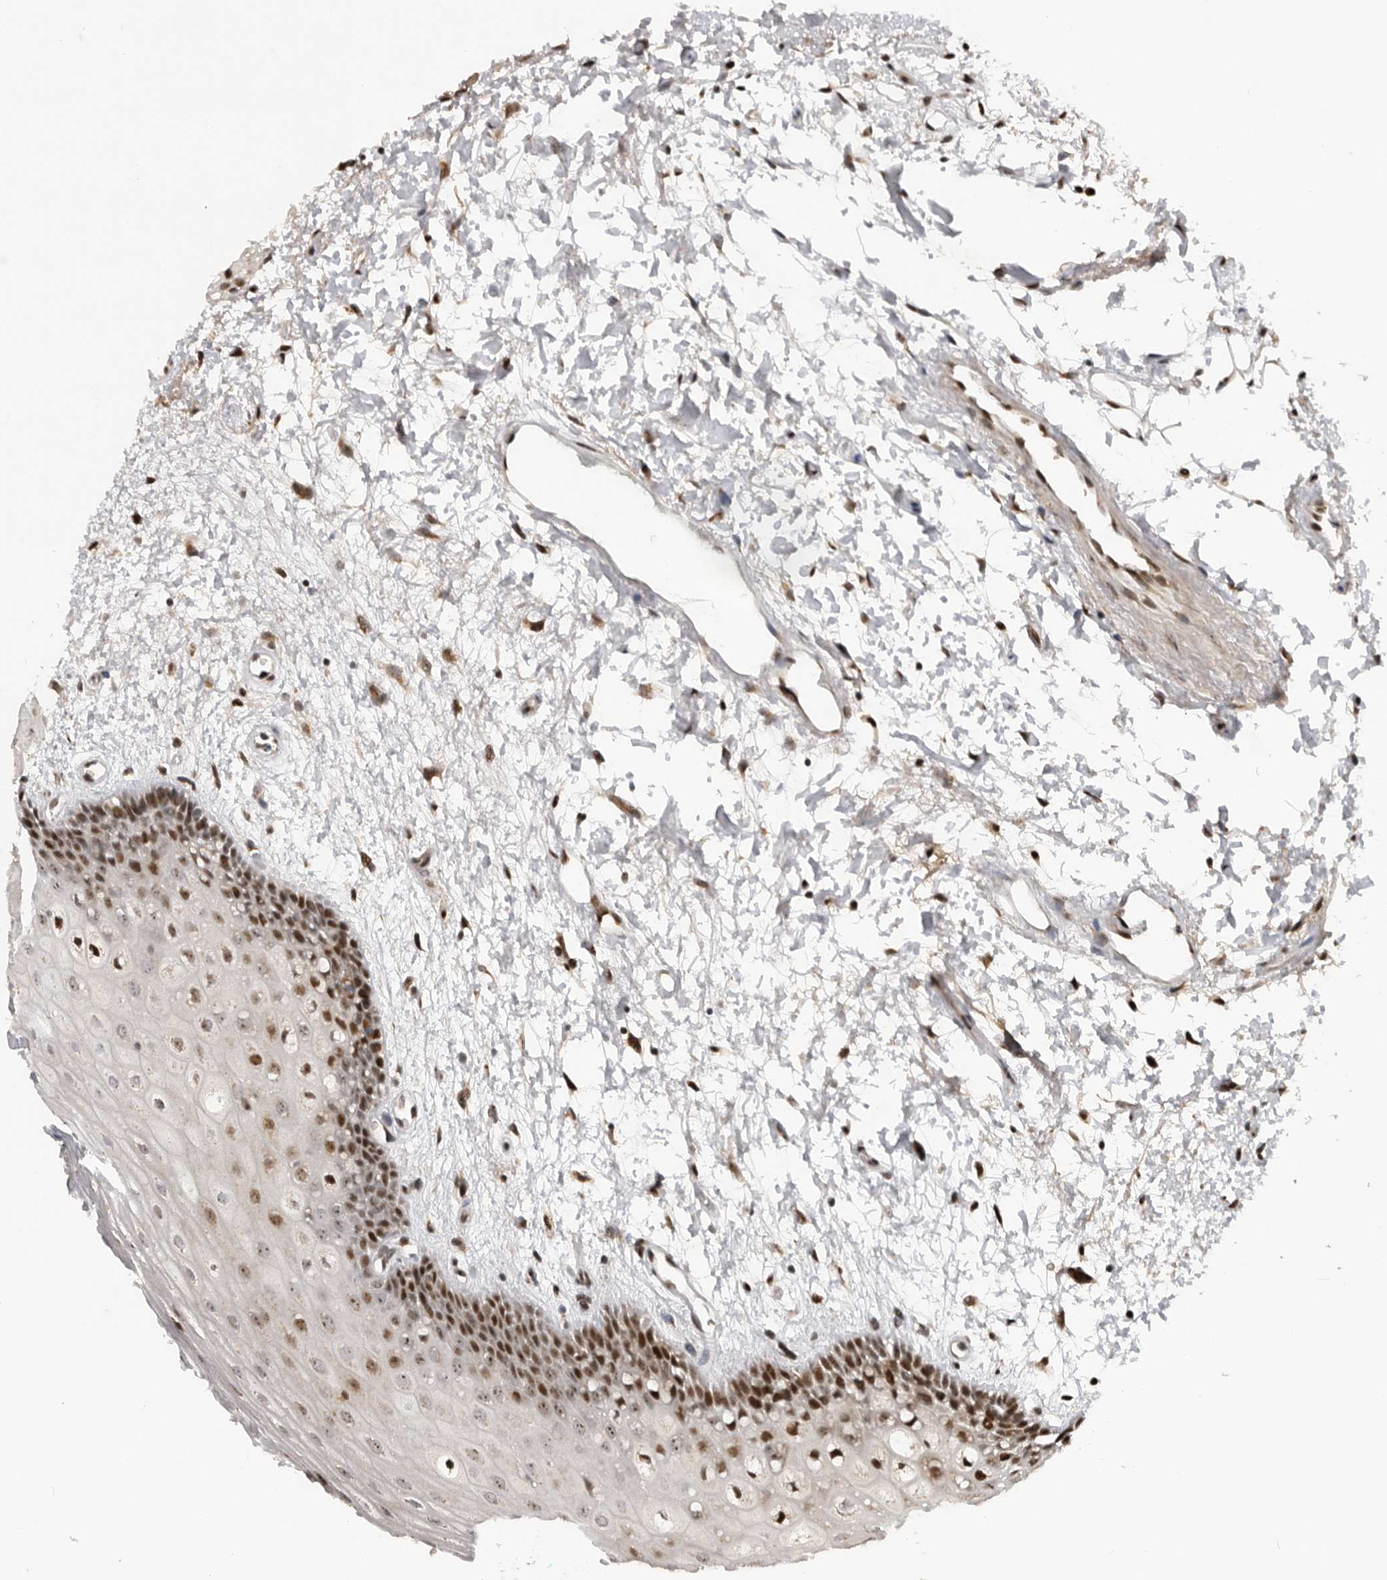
{"staining": {"intensity": "moderate", "quantity": "25%-75%", "location": "nuclear"}, "tissue": "oral mucosa", "cell_type": "Squamous epithelial cells", "image_type": "normal", "snomed": [{"axis": "morphology", "description": "Normal tissue, NOS"}, {"axis": "topography", "description": "Skeletal muscle"}, {"axis": "topography", "description": "Oral tissue"}, {"axis": "topography", "description": "Peripheral nerve tissue"}], "caption": "Immunohistochemical staining of normal human oral mucosa shows medium levels of moderate nuclear positivity in approximately 25%-75% of squamous epithelial cells.", "gene": "PCMTD1", "patient": {"sex": "female", "age": 84}}